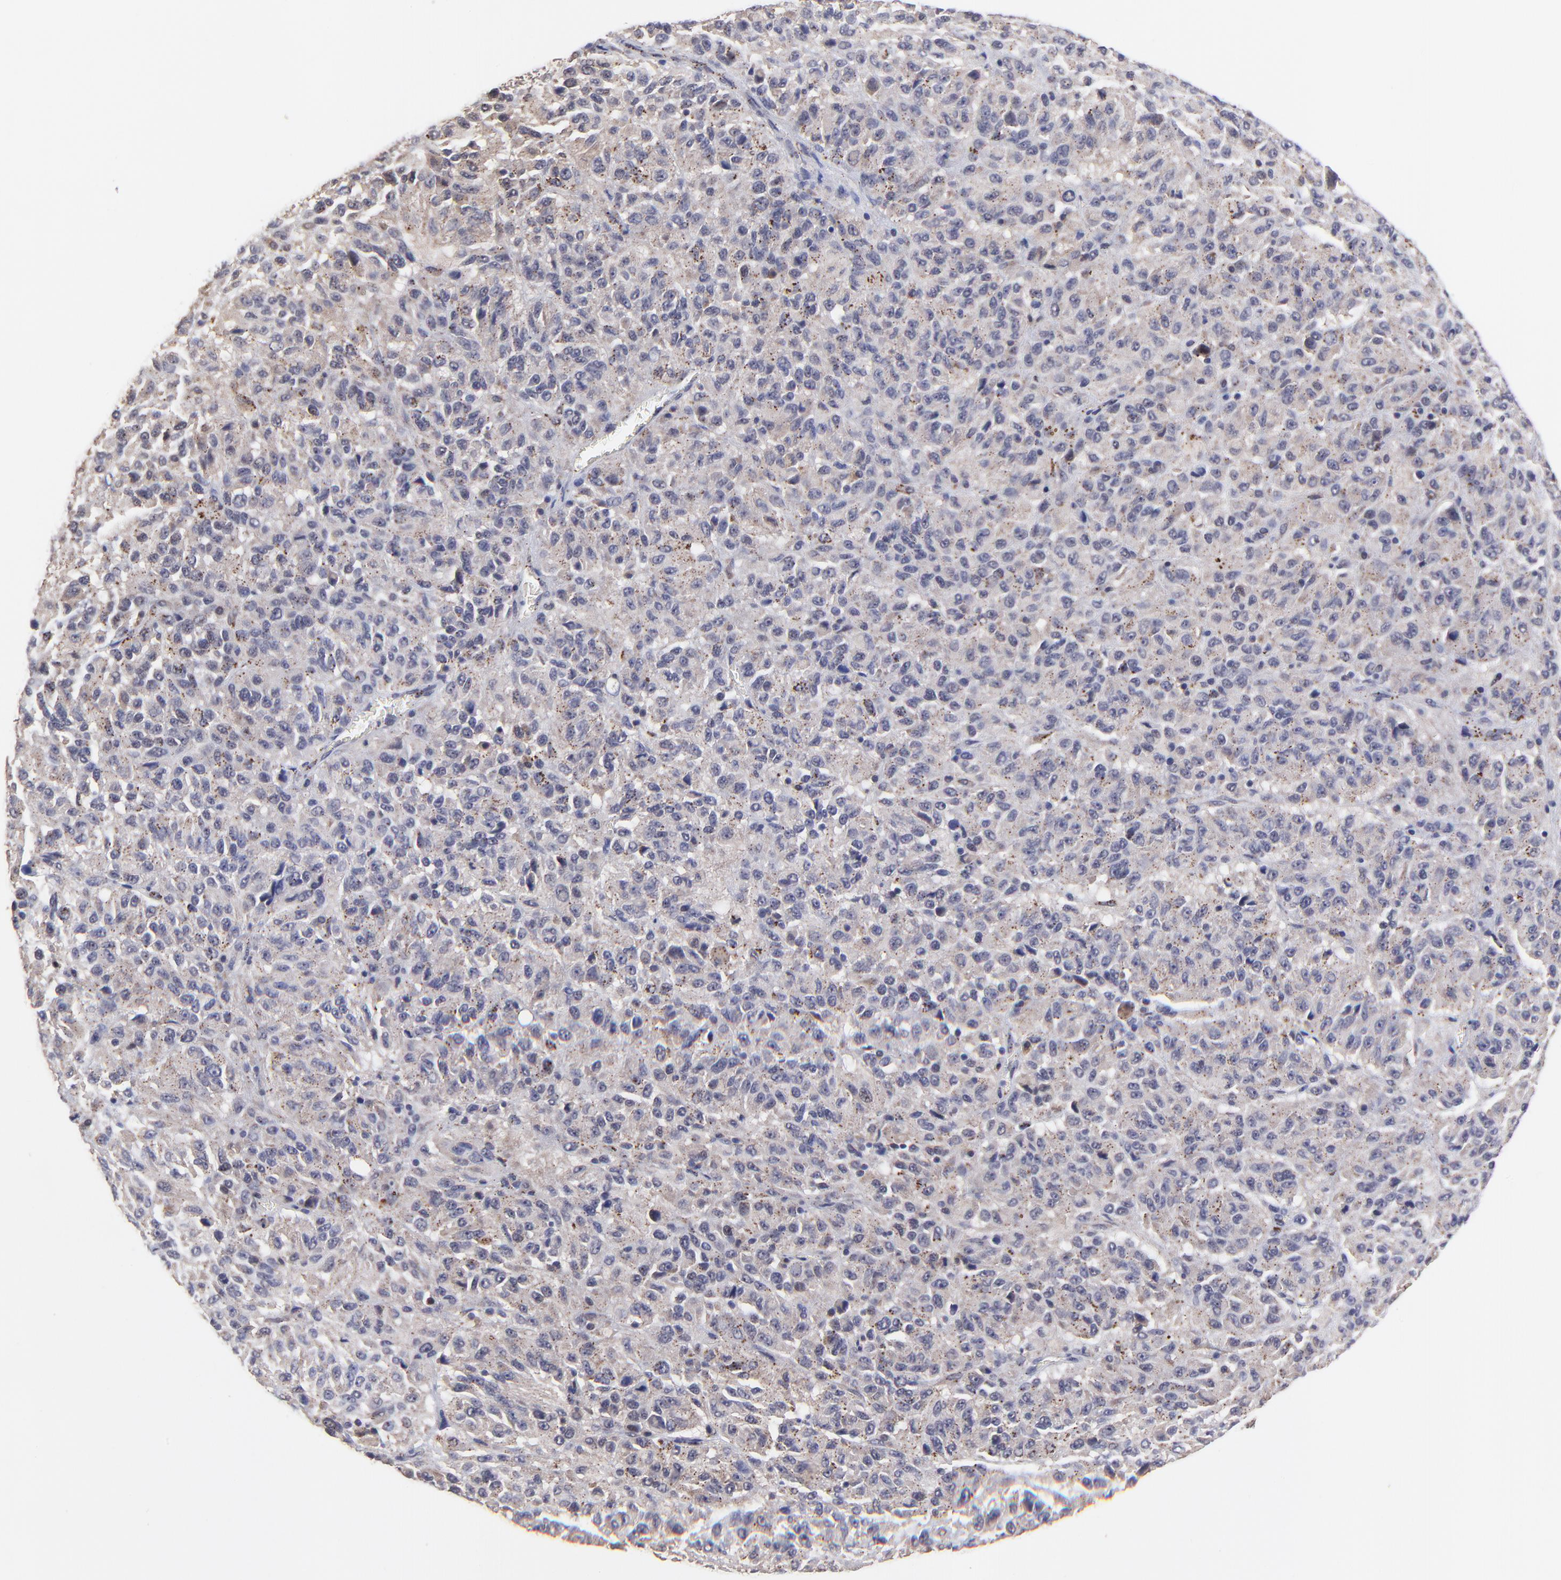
{"staining": {"intensity": "weak", "quantity": "25%-75%", "location": "cytoplasmic/membranous"}, "tissue": "melanoma", "cell_type": "Tumor cells", "image_type": "cancer", "snomed": [{"axis": "morphology", "description": "Malignant melanoma, Metastatic site"}, {"axis": "topography", "description": "Lung"}], "caption": "Weak cytoplasmic/membranous positivity for a protein is identified in approximately 25%-75% of tumor cells of malignant melanoma (metastatic site) using IHC.", "gene": "ZNF747", "patient": {"sex": "male", "age": 64}}